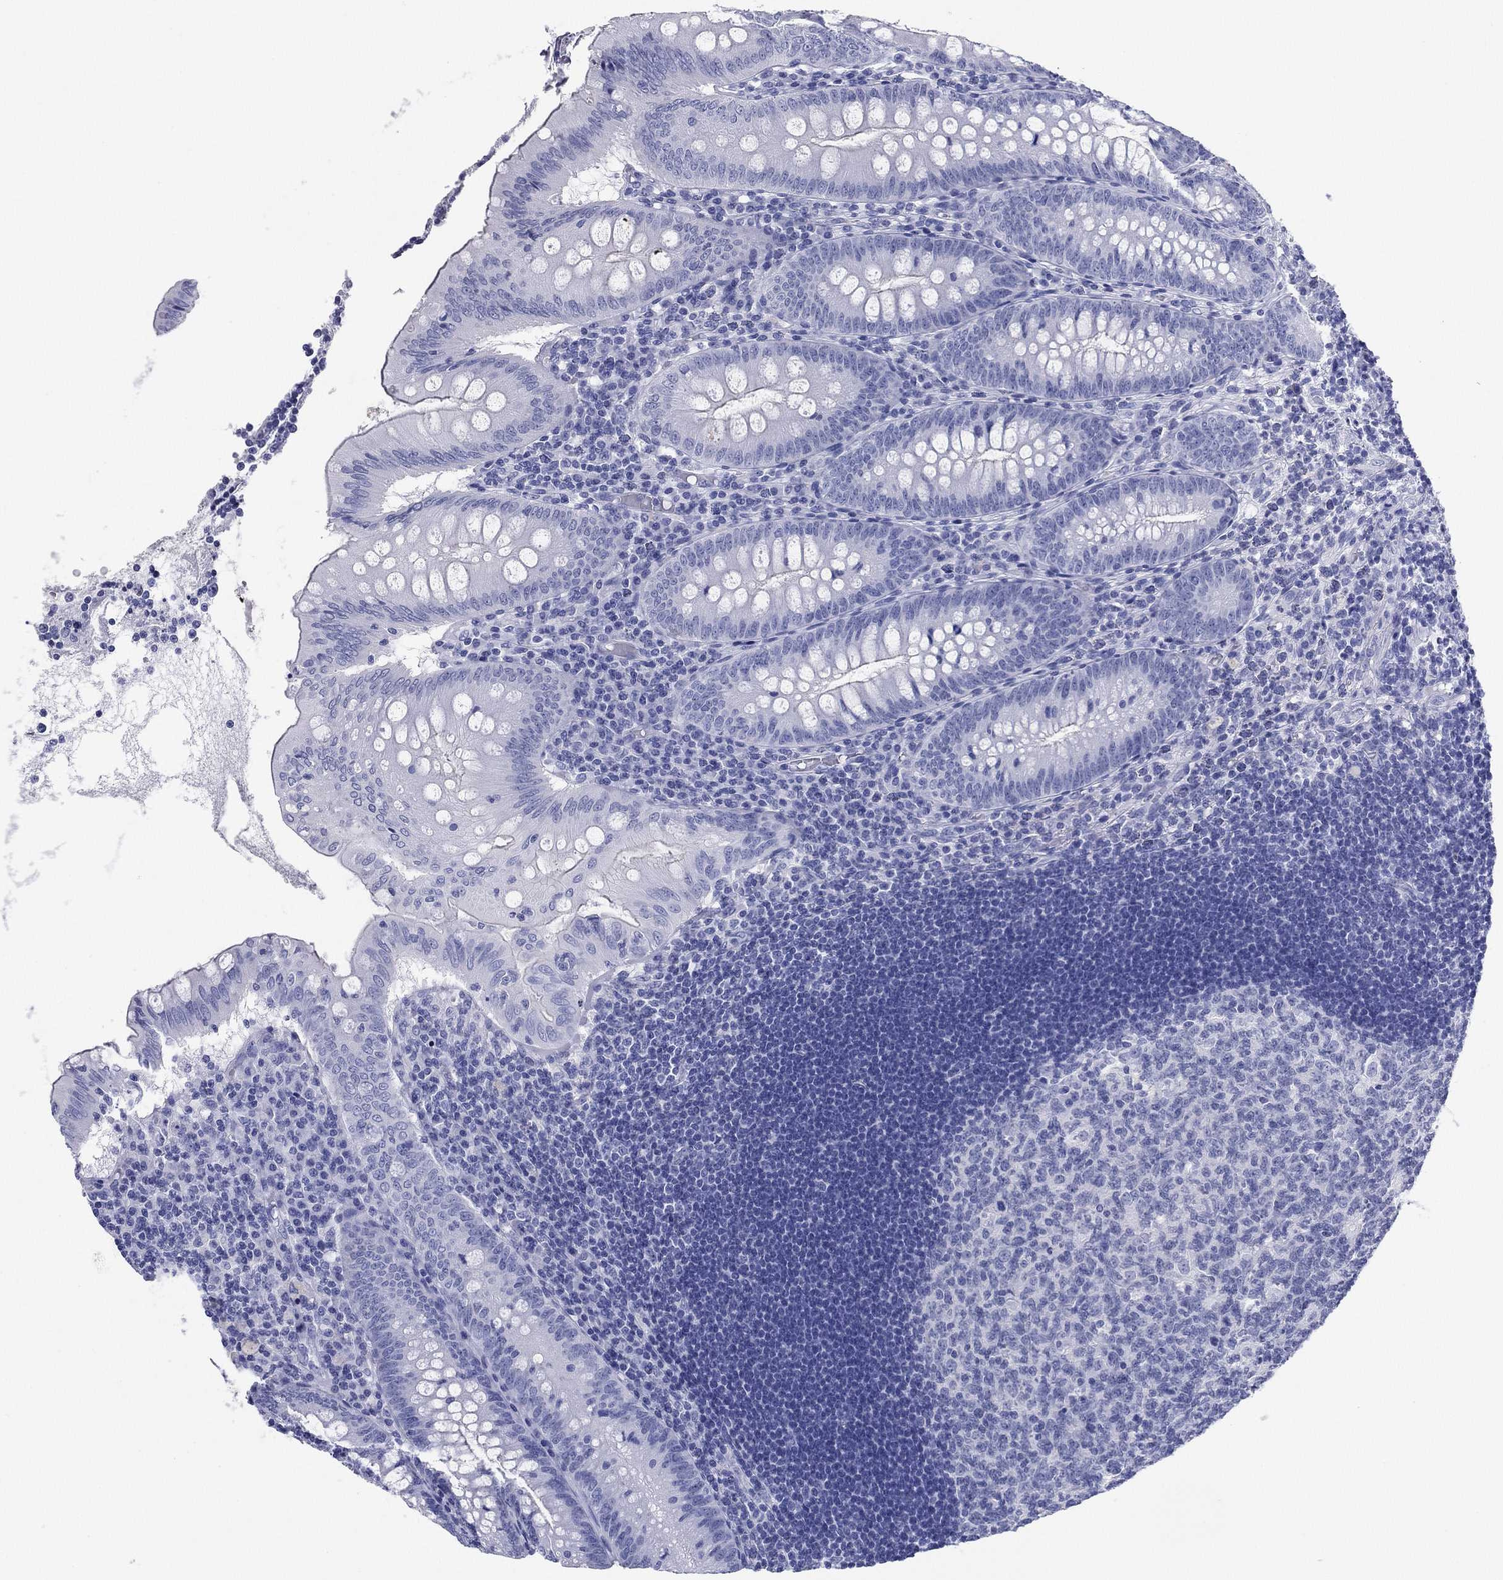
{"staining": {"intensity": "negative", "quantity": "none", "location": "none"}, "tissue": "appendix", "cell_type": "Glandular cells", "image_type": "normal", "snomed": [{"axis": "morphology", "description": "Normal tissue, NOS"}, {"axis": "morphology", "description": "Inflammation, NOS"}, {"axis": "topography", "description": "Appendix"}], "caption": "Immunohistochemistry (IHC) photomicrograph of normal human appendix stained for a protein (brown), which demonstrates no expression in glandular cells.", "gene": "NPPA", "patient": {"sex": "male", "age": 16}}